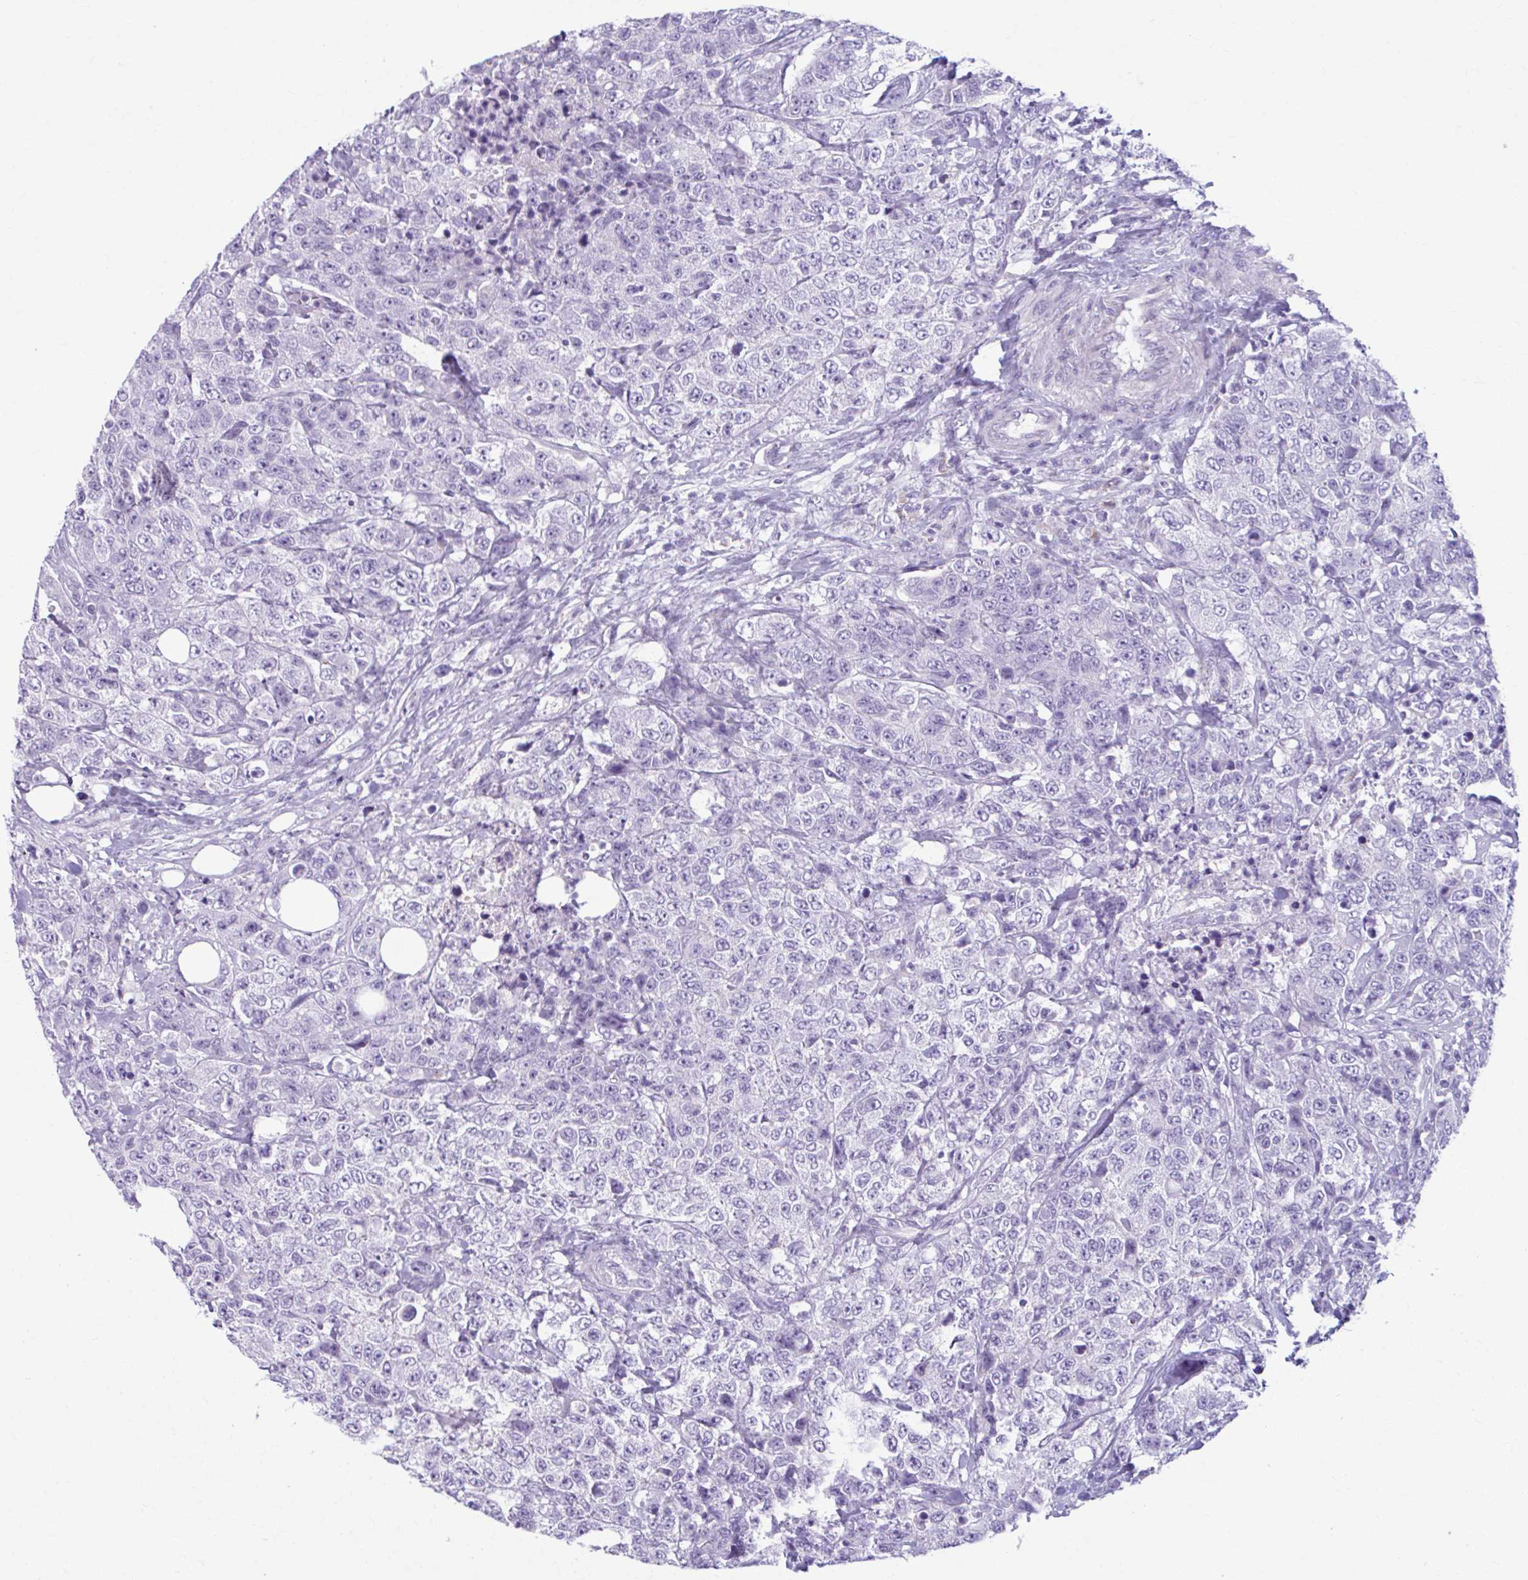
{"staining": {"intensity": "negative", "quantity": "none", "location": "none"}, "tissue": "urothelial cancer", "cell_type": "Tumor cells", "image_type": "cancer", "snomed": [{"axis": "morphology", "description": "Urothelial carcinoma, High grade"}, {"axis": "topography", "description": "Urinary bladder"}], "caption": "Immunohistochemistry image of high-grade urothelial carcinoma stained for a protein (brown), which demonstrates no positivity in tumor cells. The staining is performed using DAB brown chromogen with nuclei counter-stained in using hematoxylin.", "gene": "C12orf71", "patient": {"sex": "female", "age": 78}}